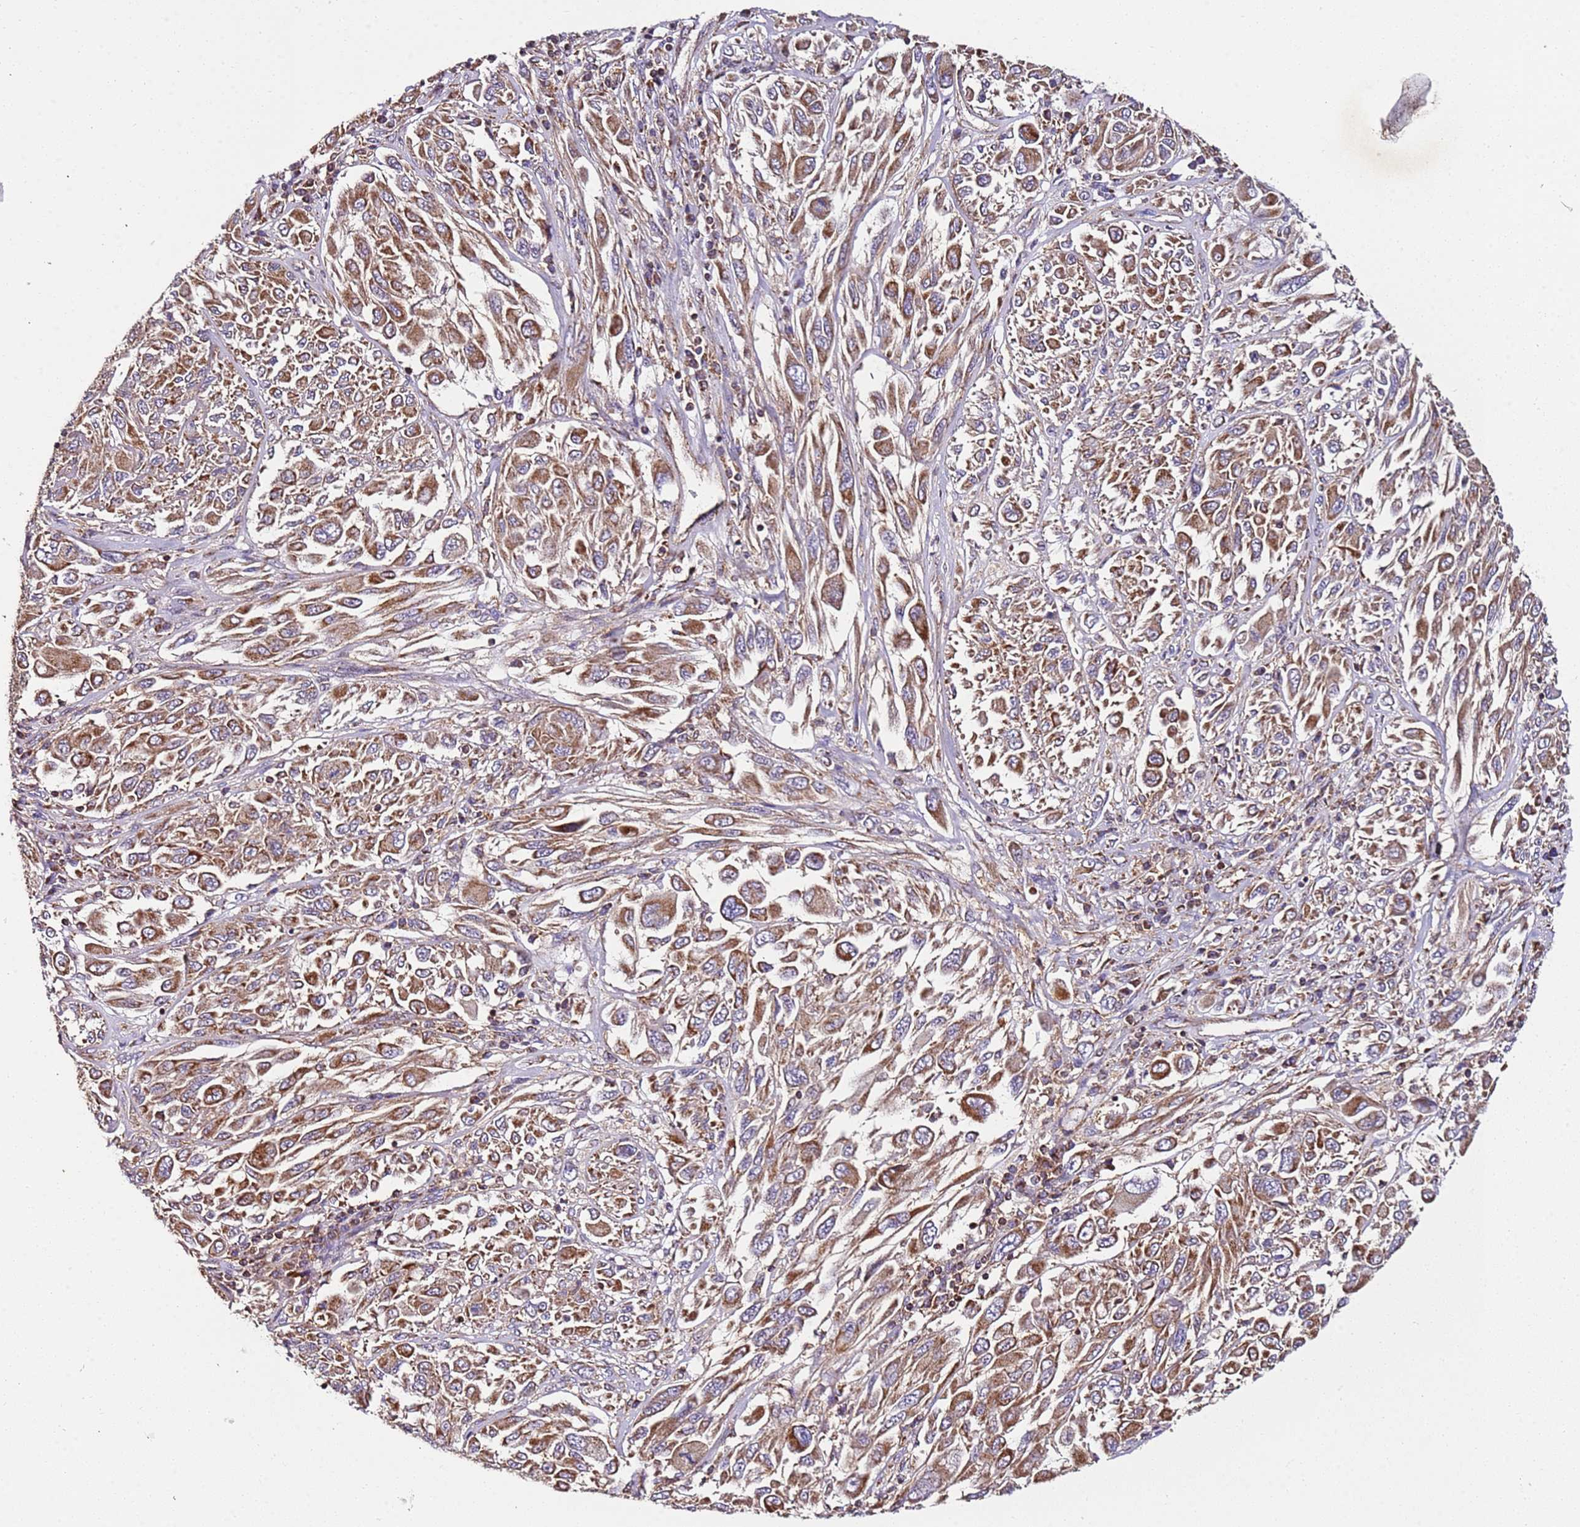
{"staining": {"intensity": "moderate", "quantity": ">75%", "location": "cytoplasmic/membranous"}, "tissue": "melanoma", "cell_type": "Tumor cells", "image_type": "cancer", "snomed": [{"axis": "morphology", "description": "Malignant melanoma, NOS"}, {"axis": "topography", "description": "Skin"}], "caption": "A brown stain highlights moderate cytoplasmic/membranous staining of a protein in malignant melanoma tumor cells.", "gene": "RMND5A", "patient": {"sex": "female", "age": 91}}